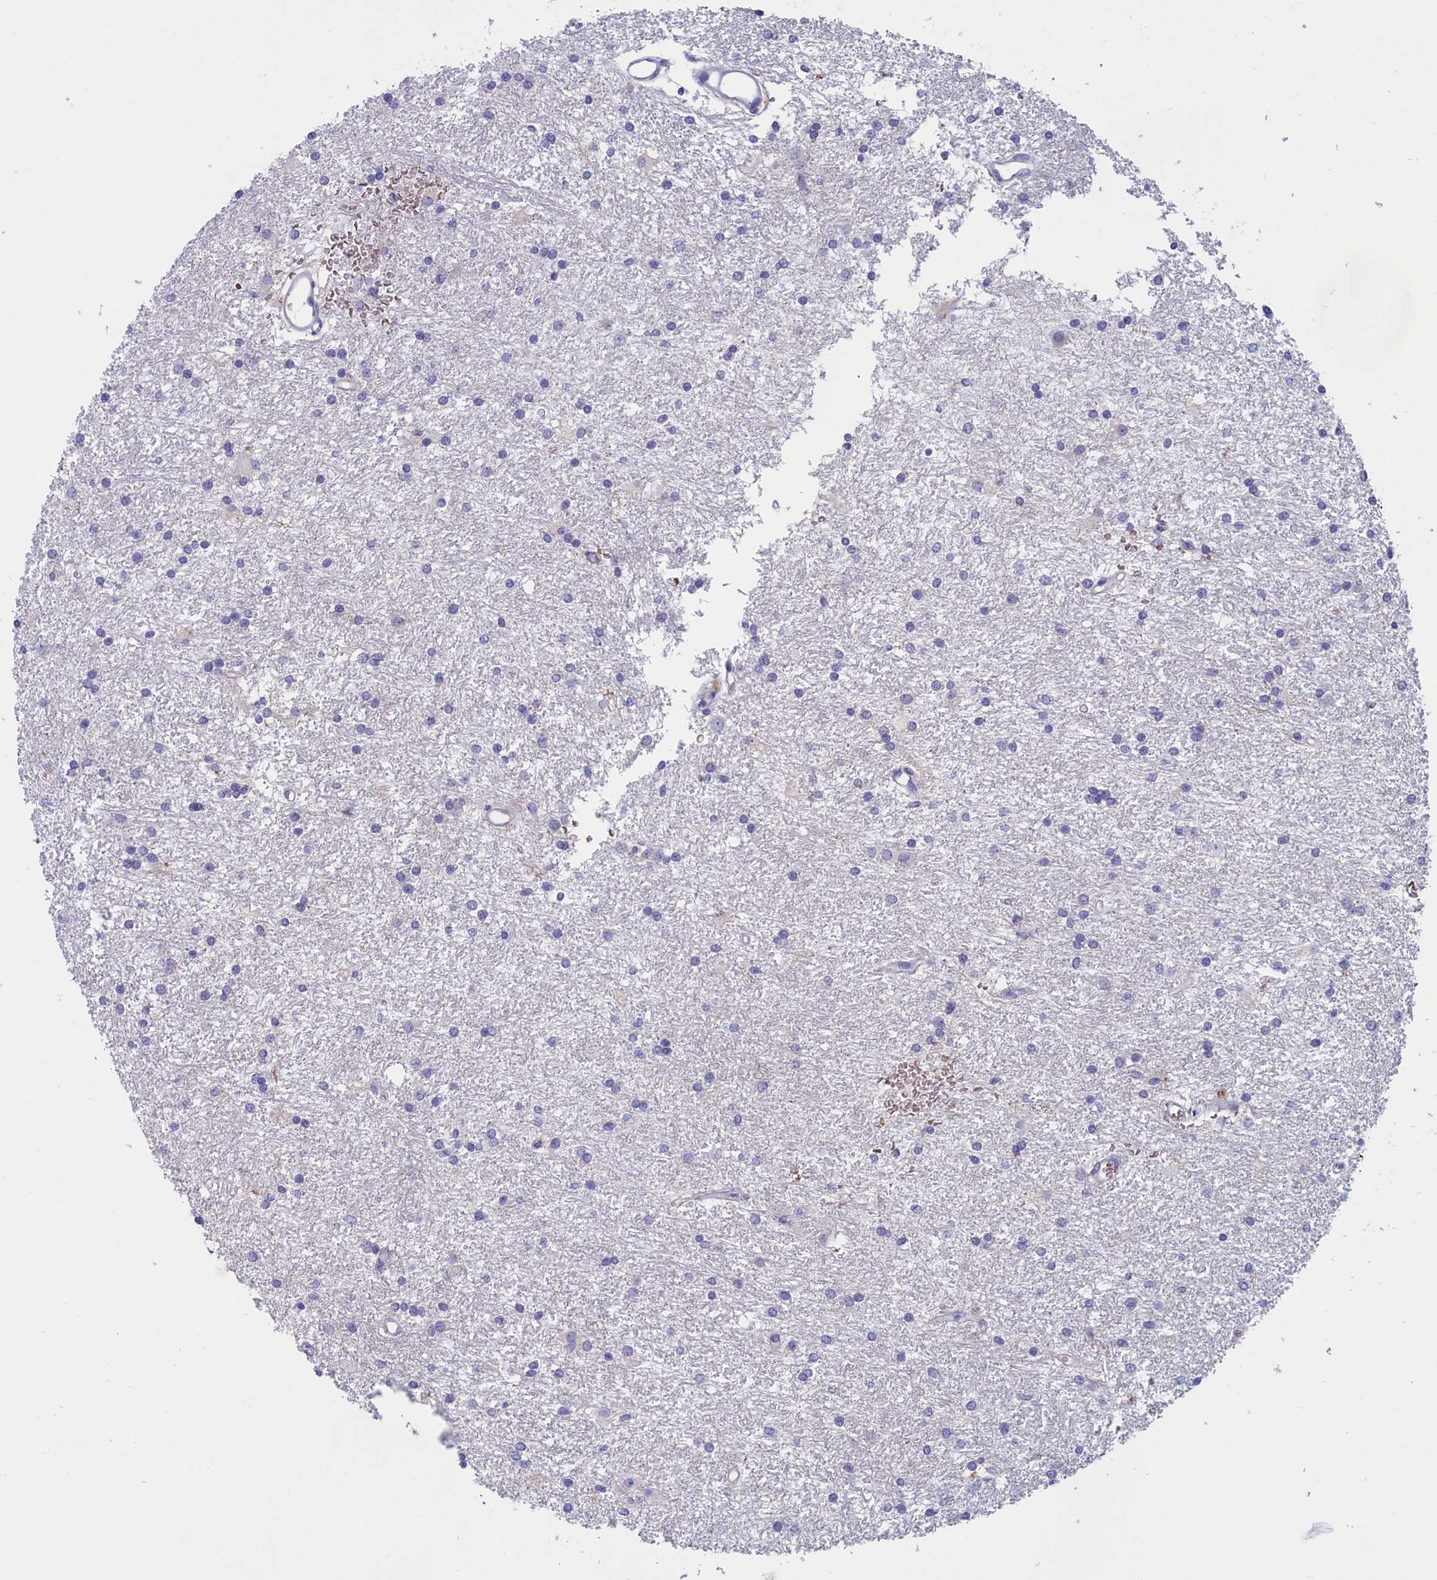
{"staining": {"intensity": "negative", "quantity": "none", "location": "none"}, "tissue": "glioma", "cell_type": "Tumor cells", "image_type": "cancer", "snomed": [{"axis": "morphology", "description": "Glioma, malignant, High grade"}, {"axis": "topography", "description": "Brain"}], "caption": "Tumor cells show no significant expression in high-grade glioma (malignant).", "gene": "VPS35L", "patient": {"sex": "male", "age": 77}}